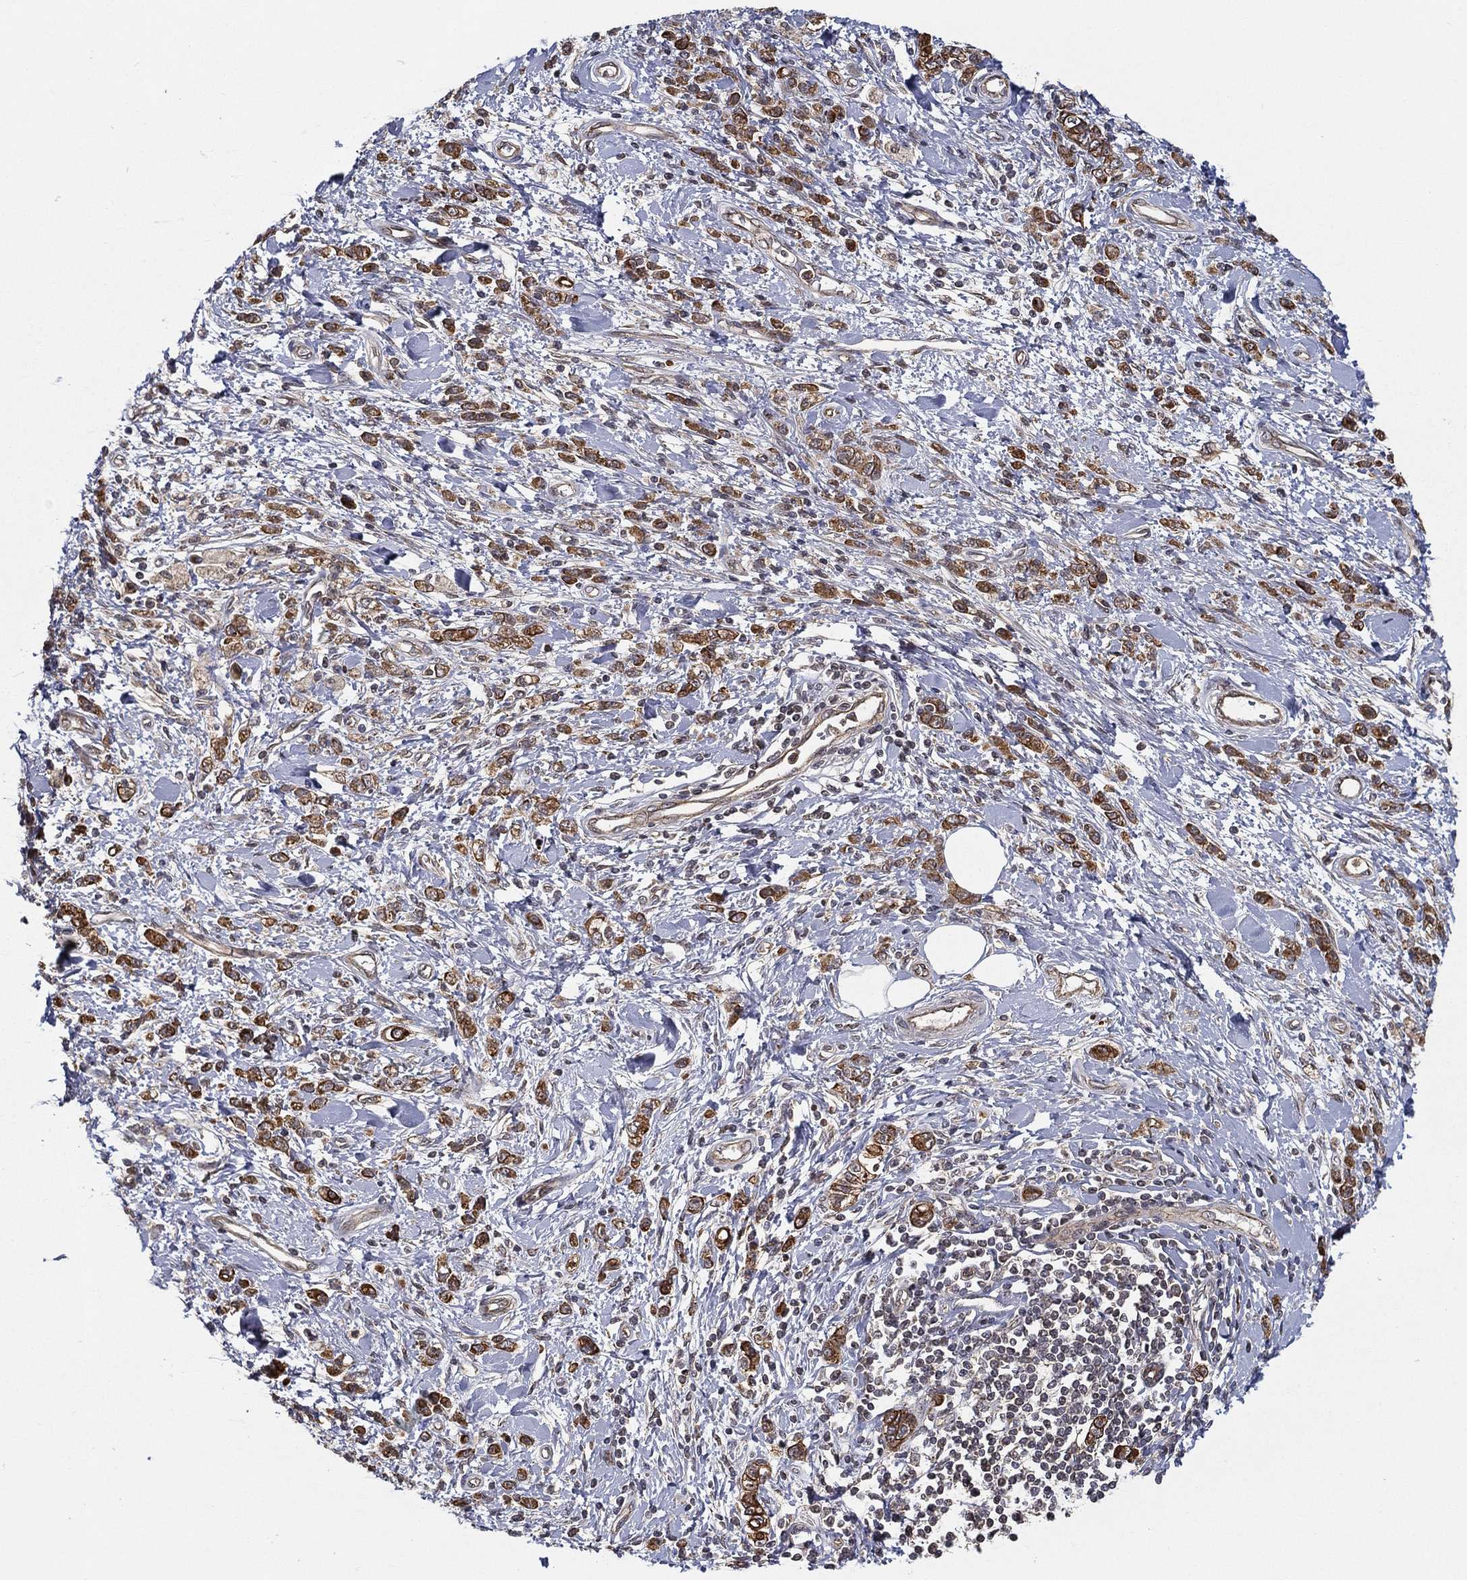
{"staining": {"intensity": "strong", "quantity": ">75%", "location": "cytoplasmic/membranous"}, "tissue": "stomach cancer", "cell_type": "Tumor cells", "image_type": "cancer", "snomed": [{"axis": "morphology", "description": "Adenocarcinoma, NOS"}, {"axis": "topography", "description": "Stomach"}], "caption": "Adenocarcinoma (stomach) stained with a protein marker reveals strong staining in tumor cells.", "gene": "UACA", "patient": {"sex": "male", "age": 77}}